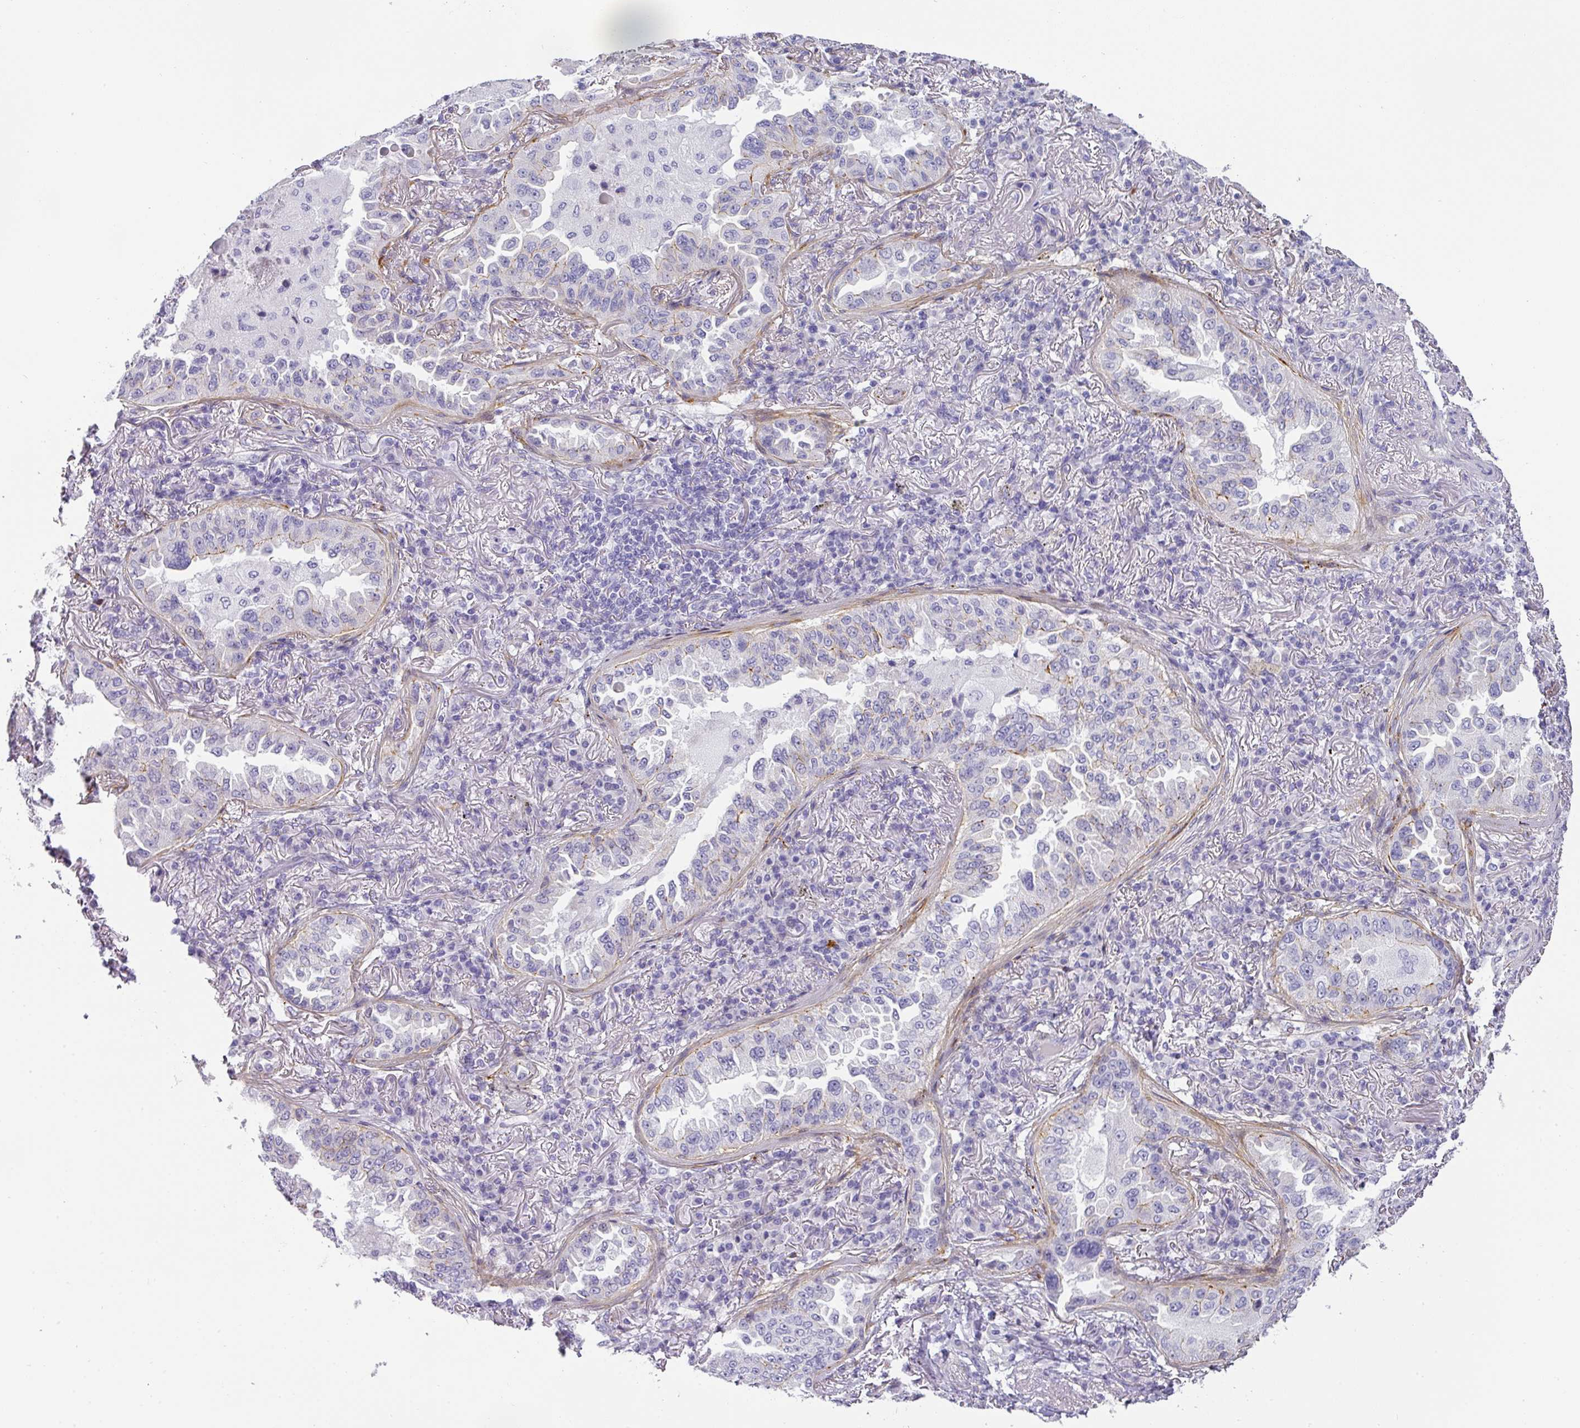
{"staining": {"intensity": "negative", "quantity": "none", "location": "none"}, "tissue": "lung cancer", "cell_type": "Tumor cells", "image_type": "cancer", "snomed": [{"axis": "morphology", "description": "Adenocarcinoma, NOS"}, {"axis": "topography", "description": "Lung"}], "caption": "Immunohistochemistry of human lung adenocarcinoma demonstrates no positivity in tumor cells. (Stains: DAB (3,3'-diaminobenzidine) IHC with hematoxylin counter stain, Microscopy: brightfield microscopy at high magnification).", "gene": "ANKRD29", "patient": {"sex": "female", "age": 69}}